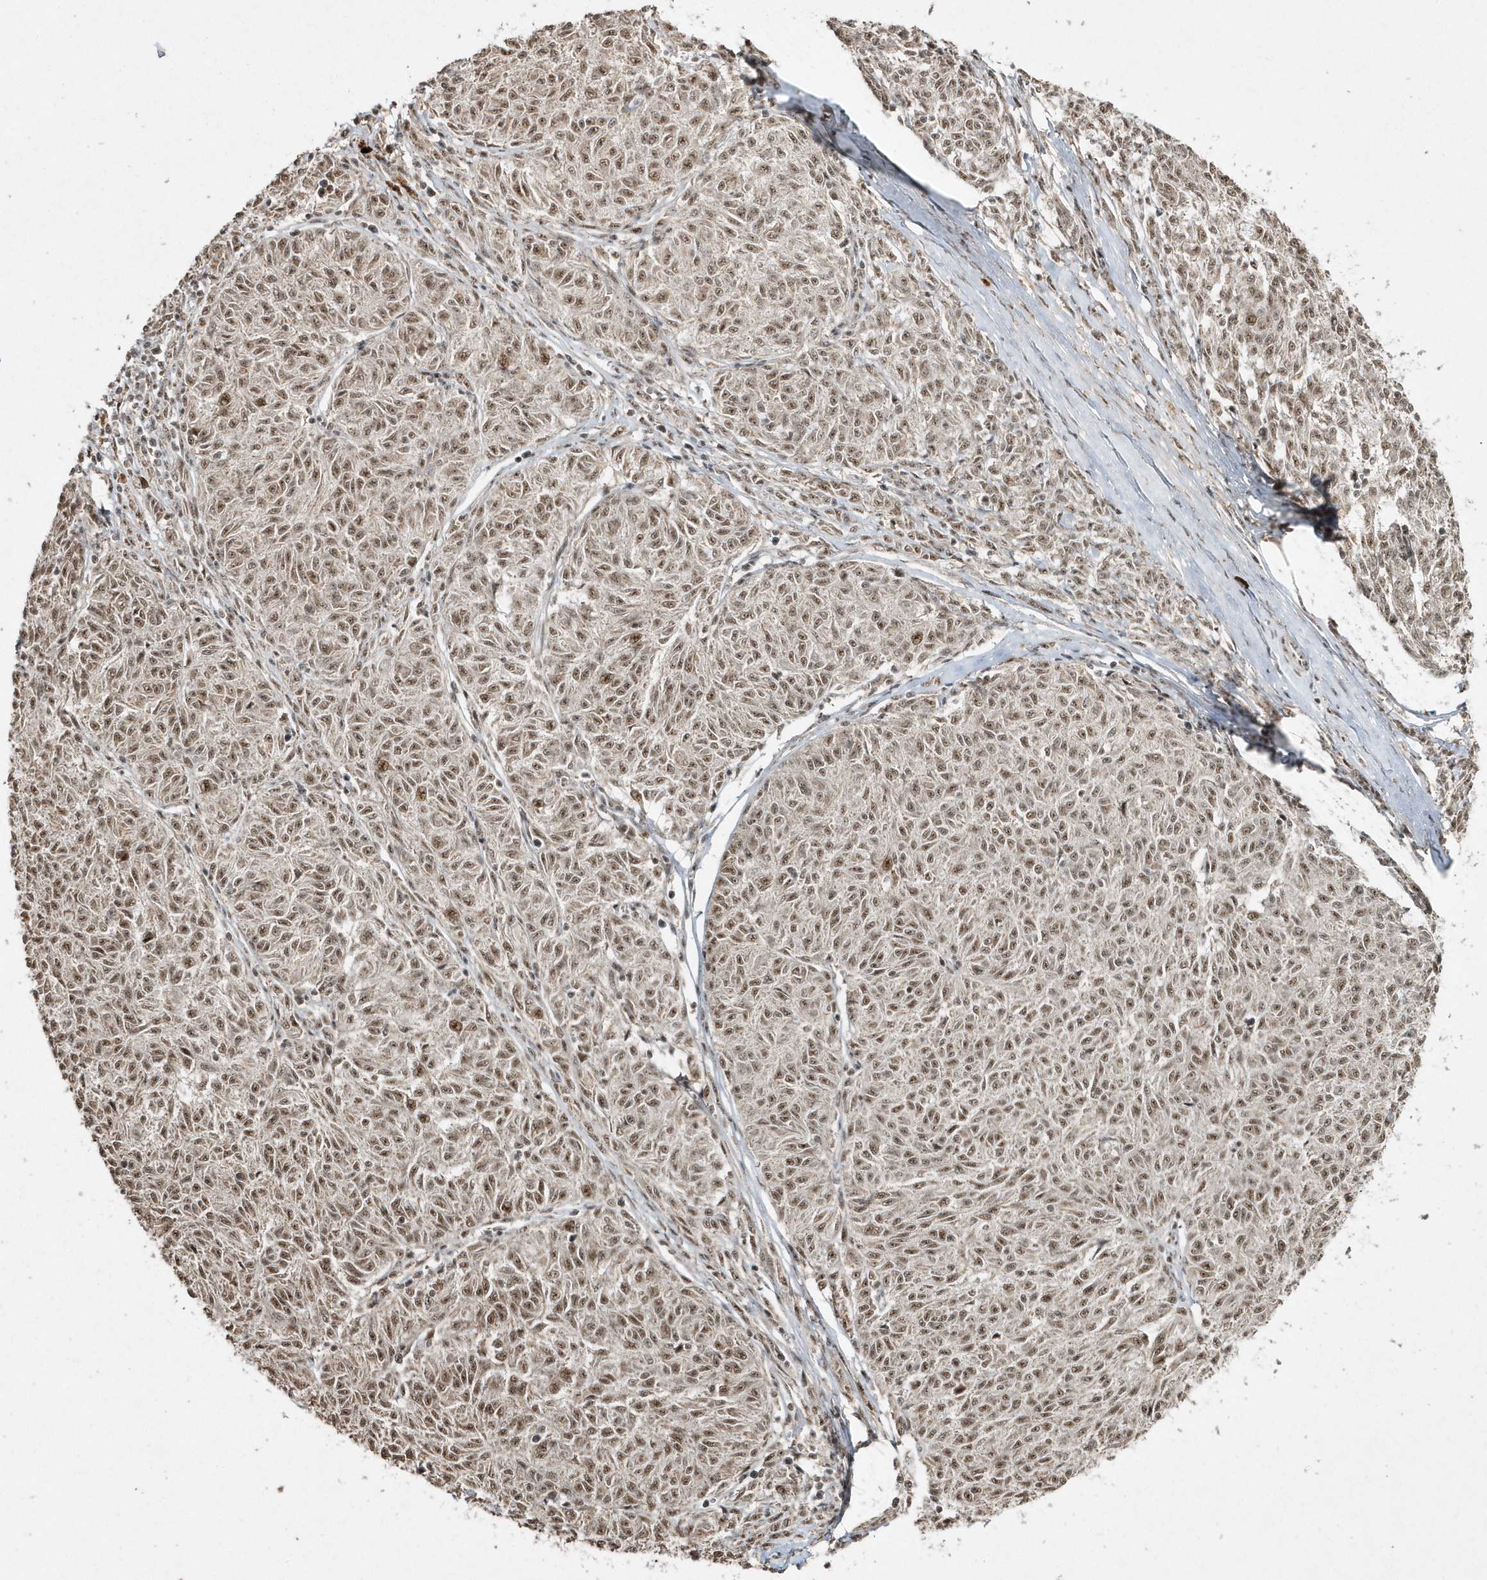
{"staining": {"intensity": "moderate", "quantity": ">75%", "location": "nuclear"}, "tissue": "melanoma", "cell_type": "Tumor cells", "image_type": "cancer", "snomed": [{"axis": "morphology", "description": "Malignant melanoma, NOS"}, {"axis": "topography", "description": "Skin"}], "caption": "A histopathology image showing moderate nuclear positivity in approximately >75% of tumor cells in malignant melanoma, as visualized by brown immunohistochemical staining.", "gene": "POLR3B", "patient": {"sex": "female", "age": 72}}